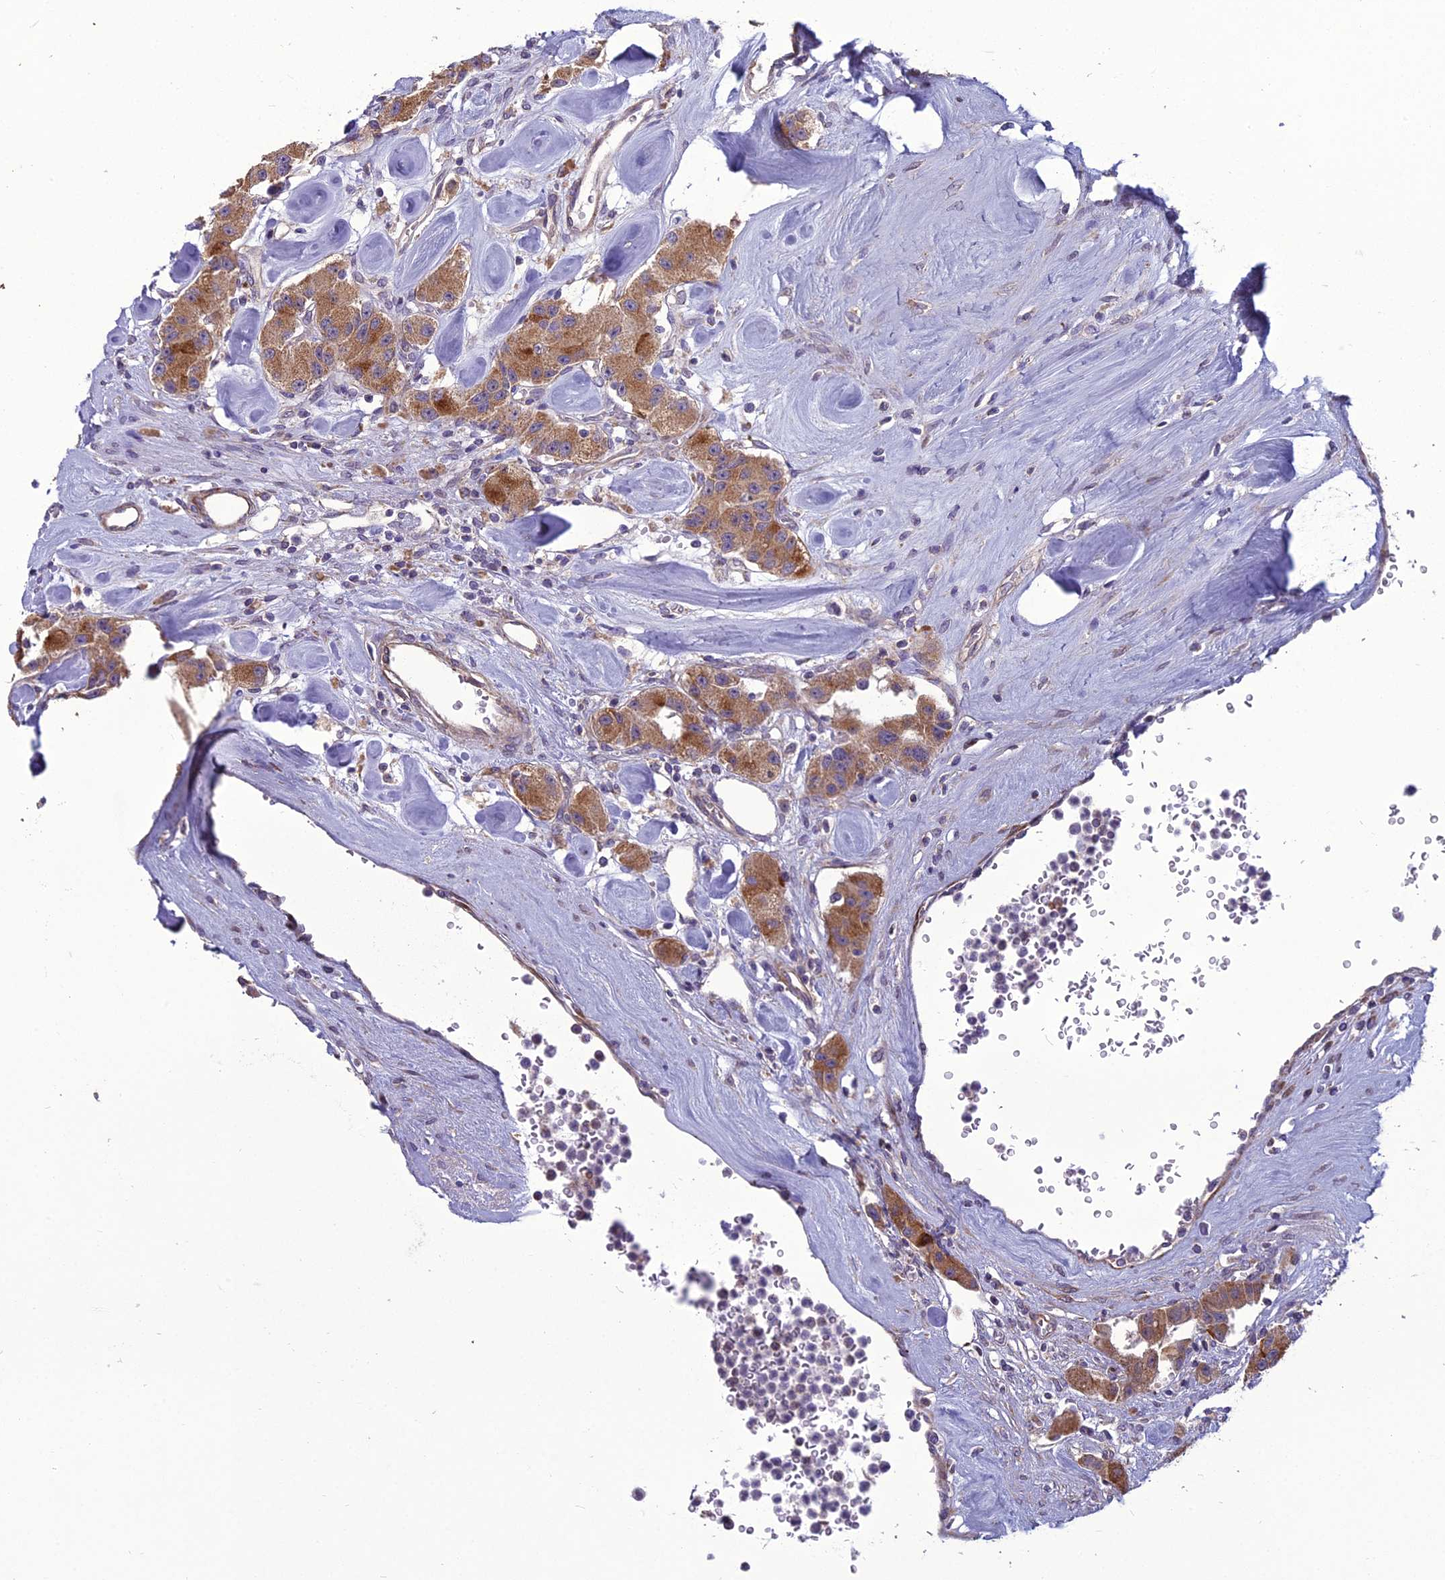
{"staining": {"intensity": "moderate", "quantity": ">75%", "location": "cytoplasmic/membranous"}, "tissue": "carcinoid", "cell_type": "Tumor cells", "image_type": "cancer", "snomed": [{"axis": "morphology", "description": "Carcinoid, malignant, NOS"}, {"axis": "topography", "description": "Pancreas"}], "caption": "Human carcinoid stained for a protein (brown) exhibits moderate cytoplasmic/membranous positive positivity in approximately >75% of tumor cells.", "gene": "DUS2", "patient": {"sex": "male", "age": 41}}